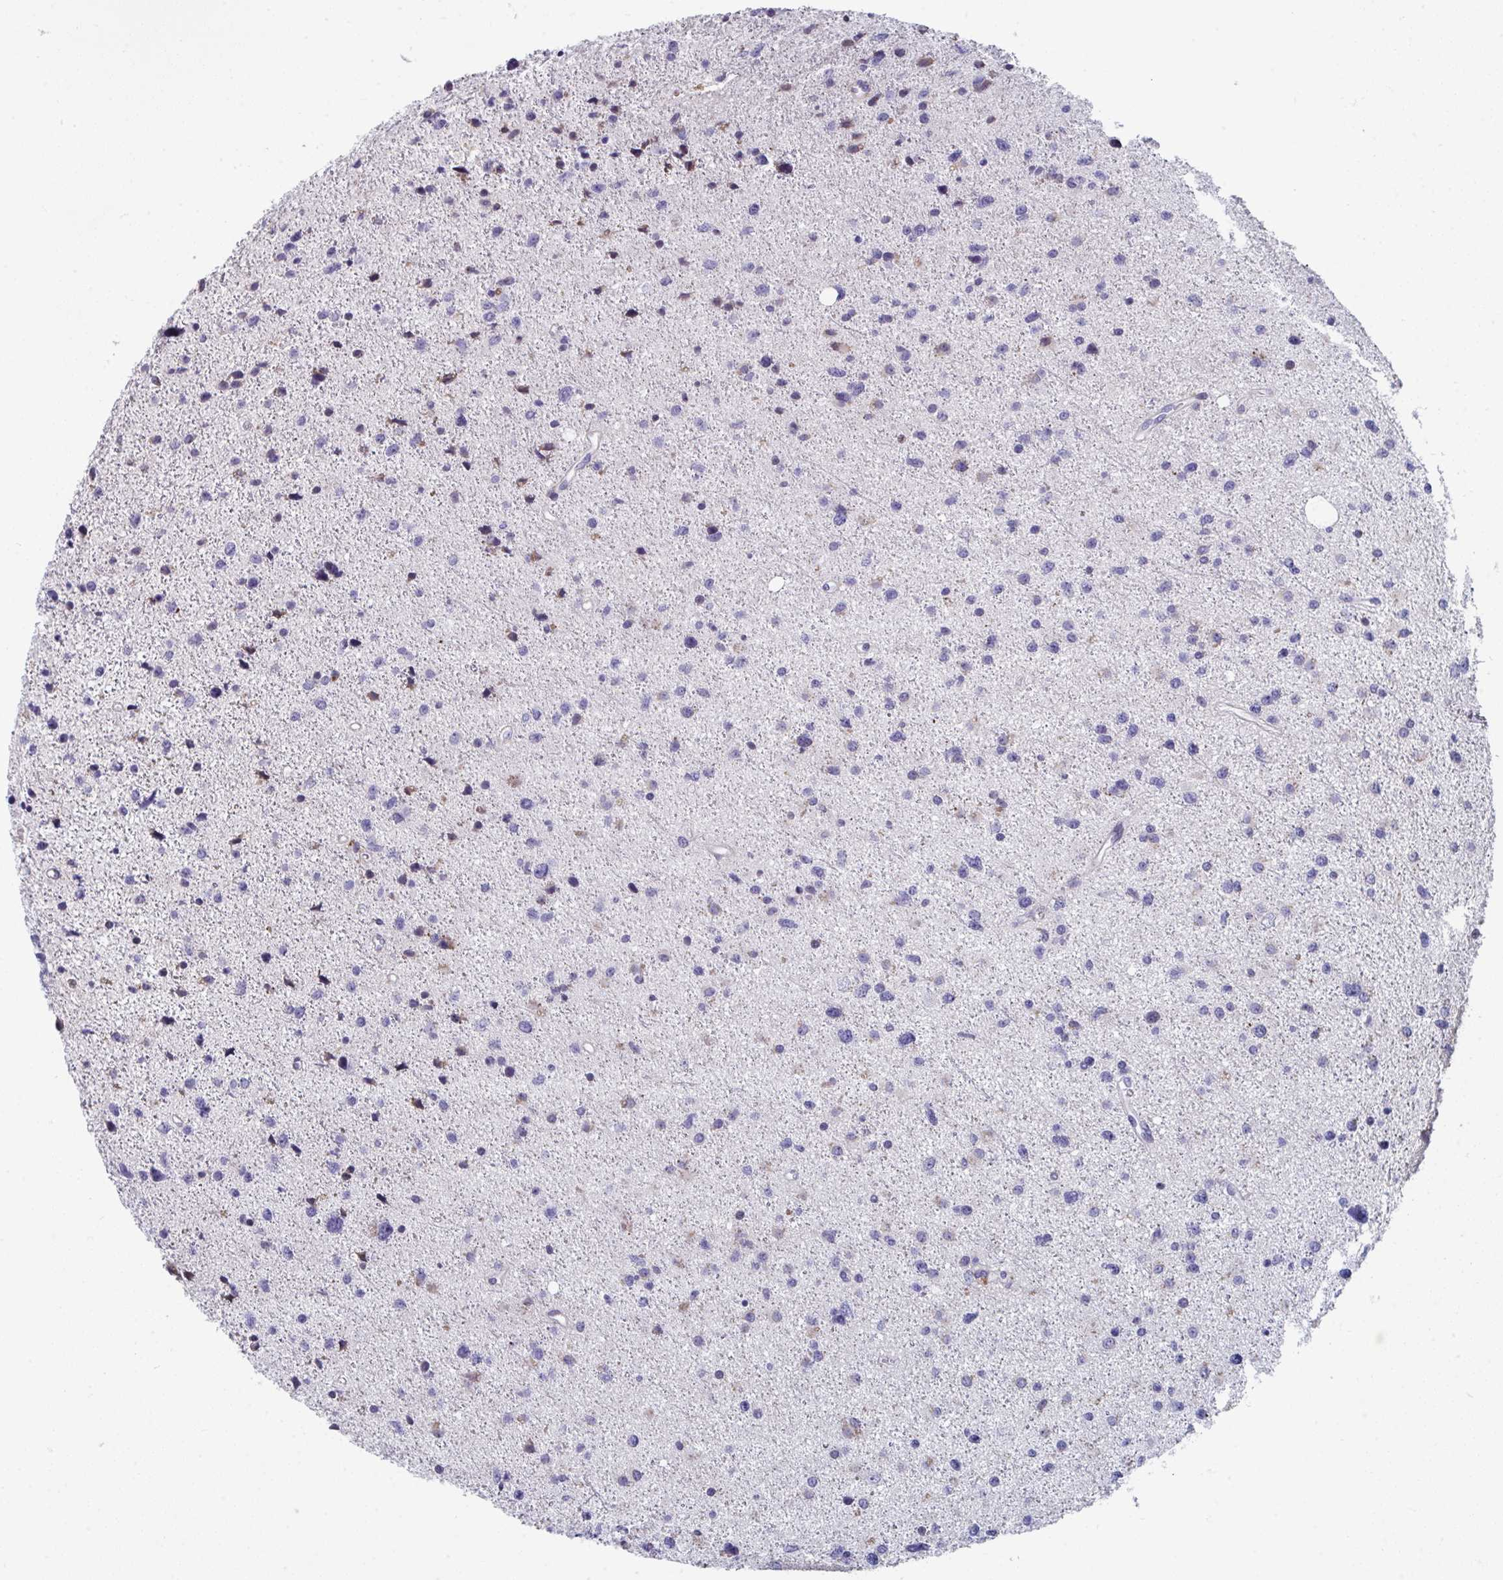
{"staining": {"intensity": "moderate", "quantity": "<25%", "location": "cytoplasmic/membranous"}, "tissue": "glioma", "cell_type": "Tumor cells", "image_type": "cancer", "snomed": [{"axis": "morphology", "description": "Glioma, malignant, Low grade"}, {"axis": "topography", "description": "Brain"}], "caption": "Brown immunohistochemical staining in human glioma exhibits moderate cytoplasmic/membranous positivity in approximately <25% of tumor cells.", "gene": "AOC2", "patient": {"sex": "female", "age": 55}}